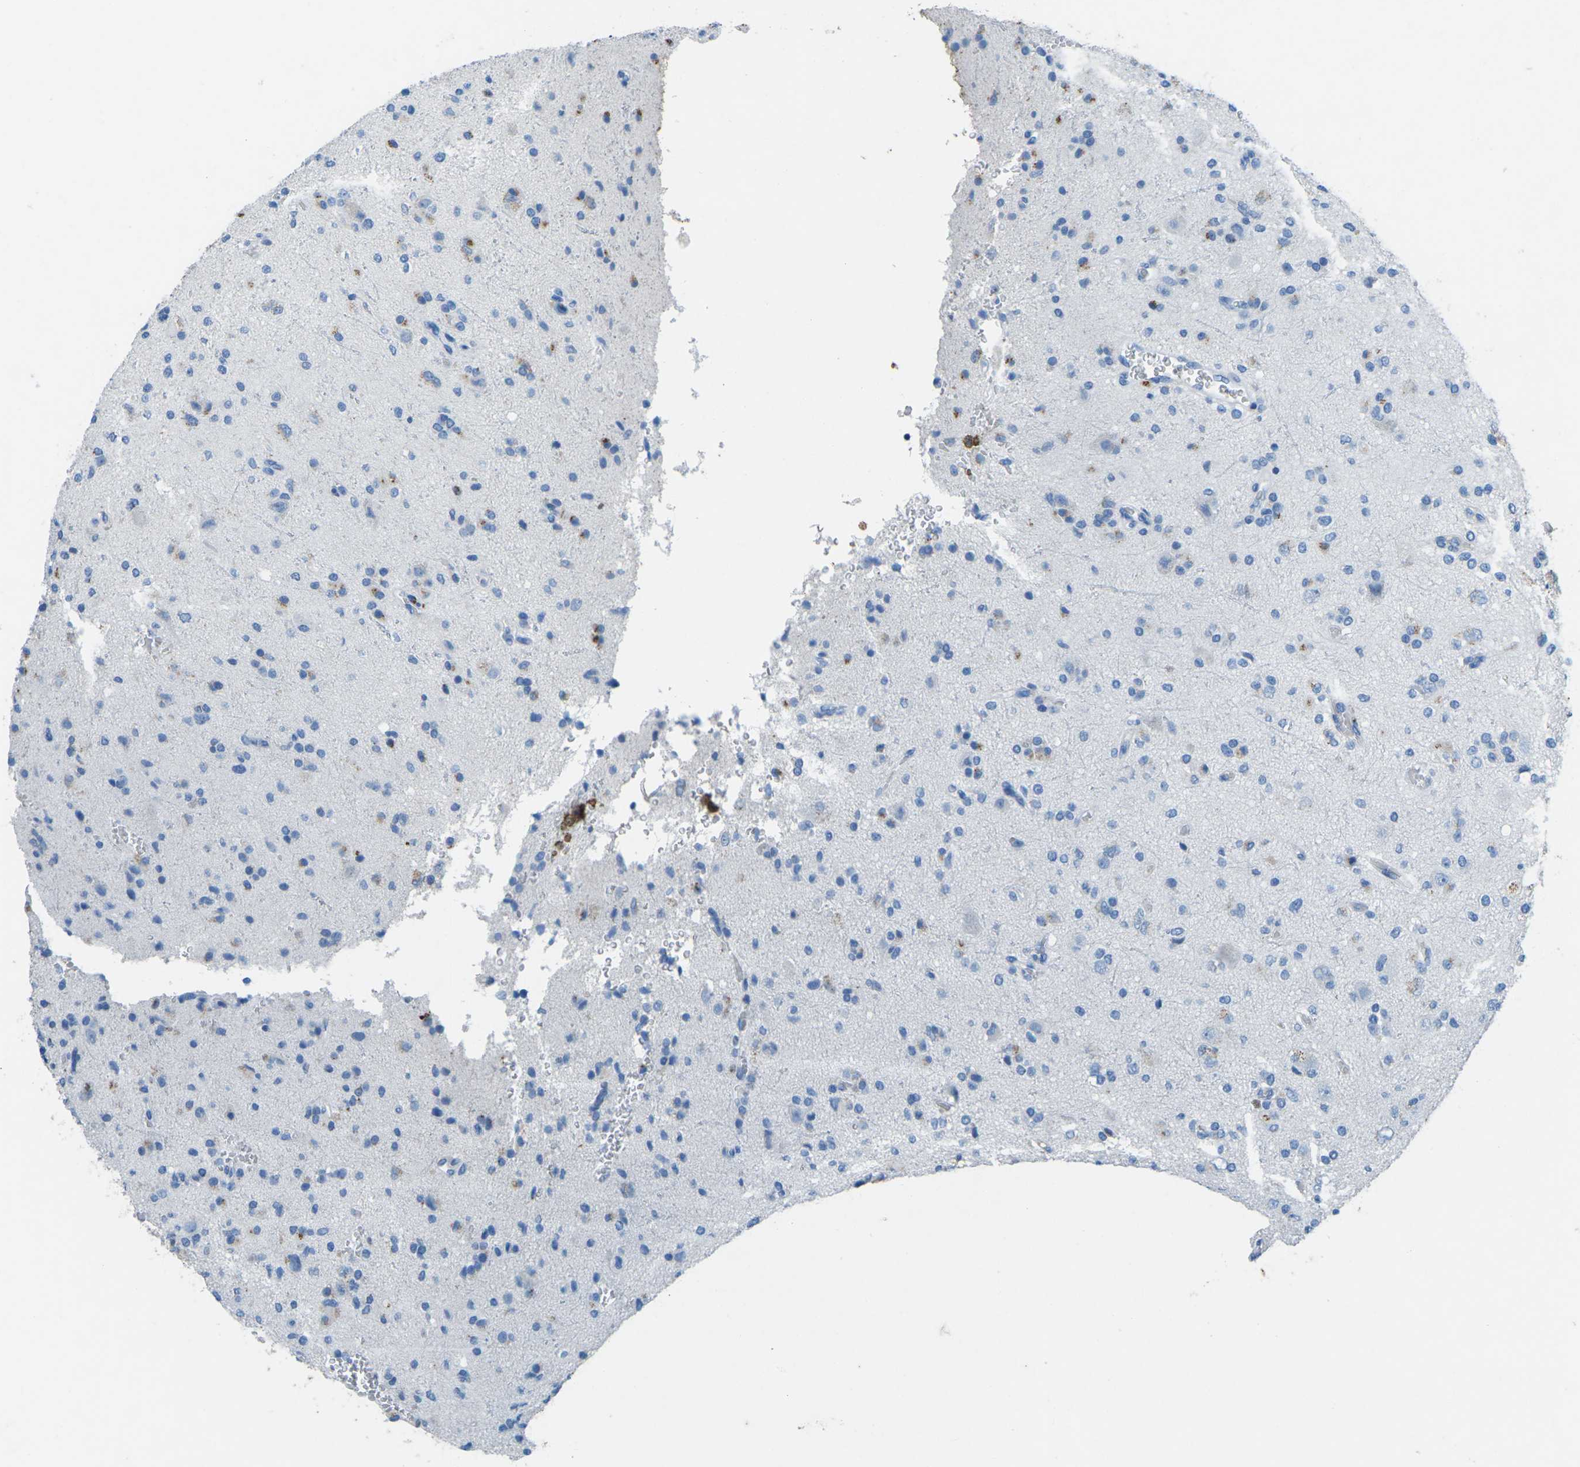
{"staining": {"intensity": "moderate", "quantity": "<25%", "location": "cytoplasmic/membranous"}, "tissue": "glioma", "cell_type": "Tumor cells", "image_type": "cancer", "snomed": [{"axis": "morphology", "description": "Glioma, malignant, High grade"}, {"axis": "topography", "description": "Brain"}], "caption": "This photomicrograph reveals IHC staining of human glioma, with low moderate cytoplasmic/membranous staining in approximately <25% of tumor cells.", "gene": "CTAGE1", "patient": {"sex": "male", "age": 47}}